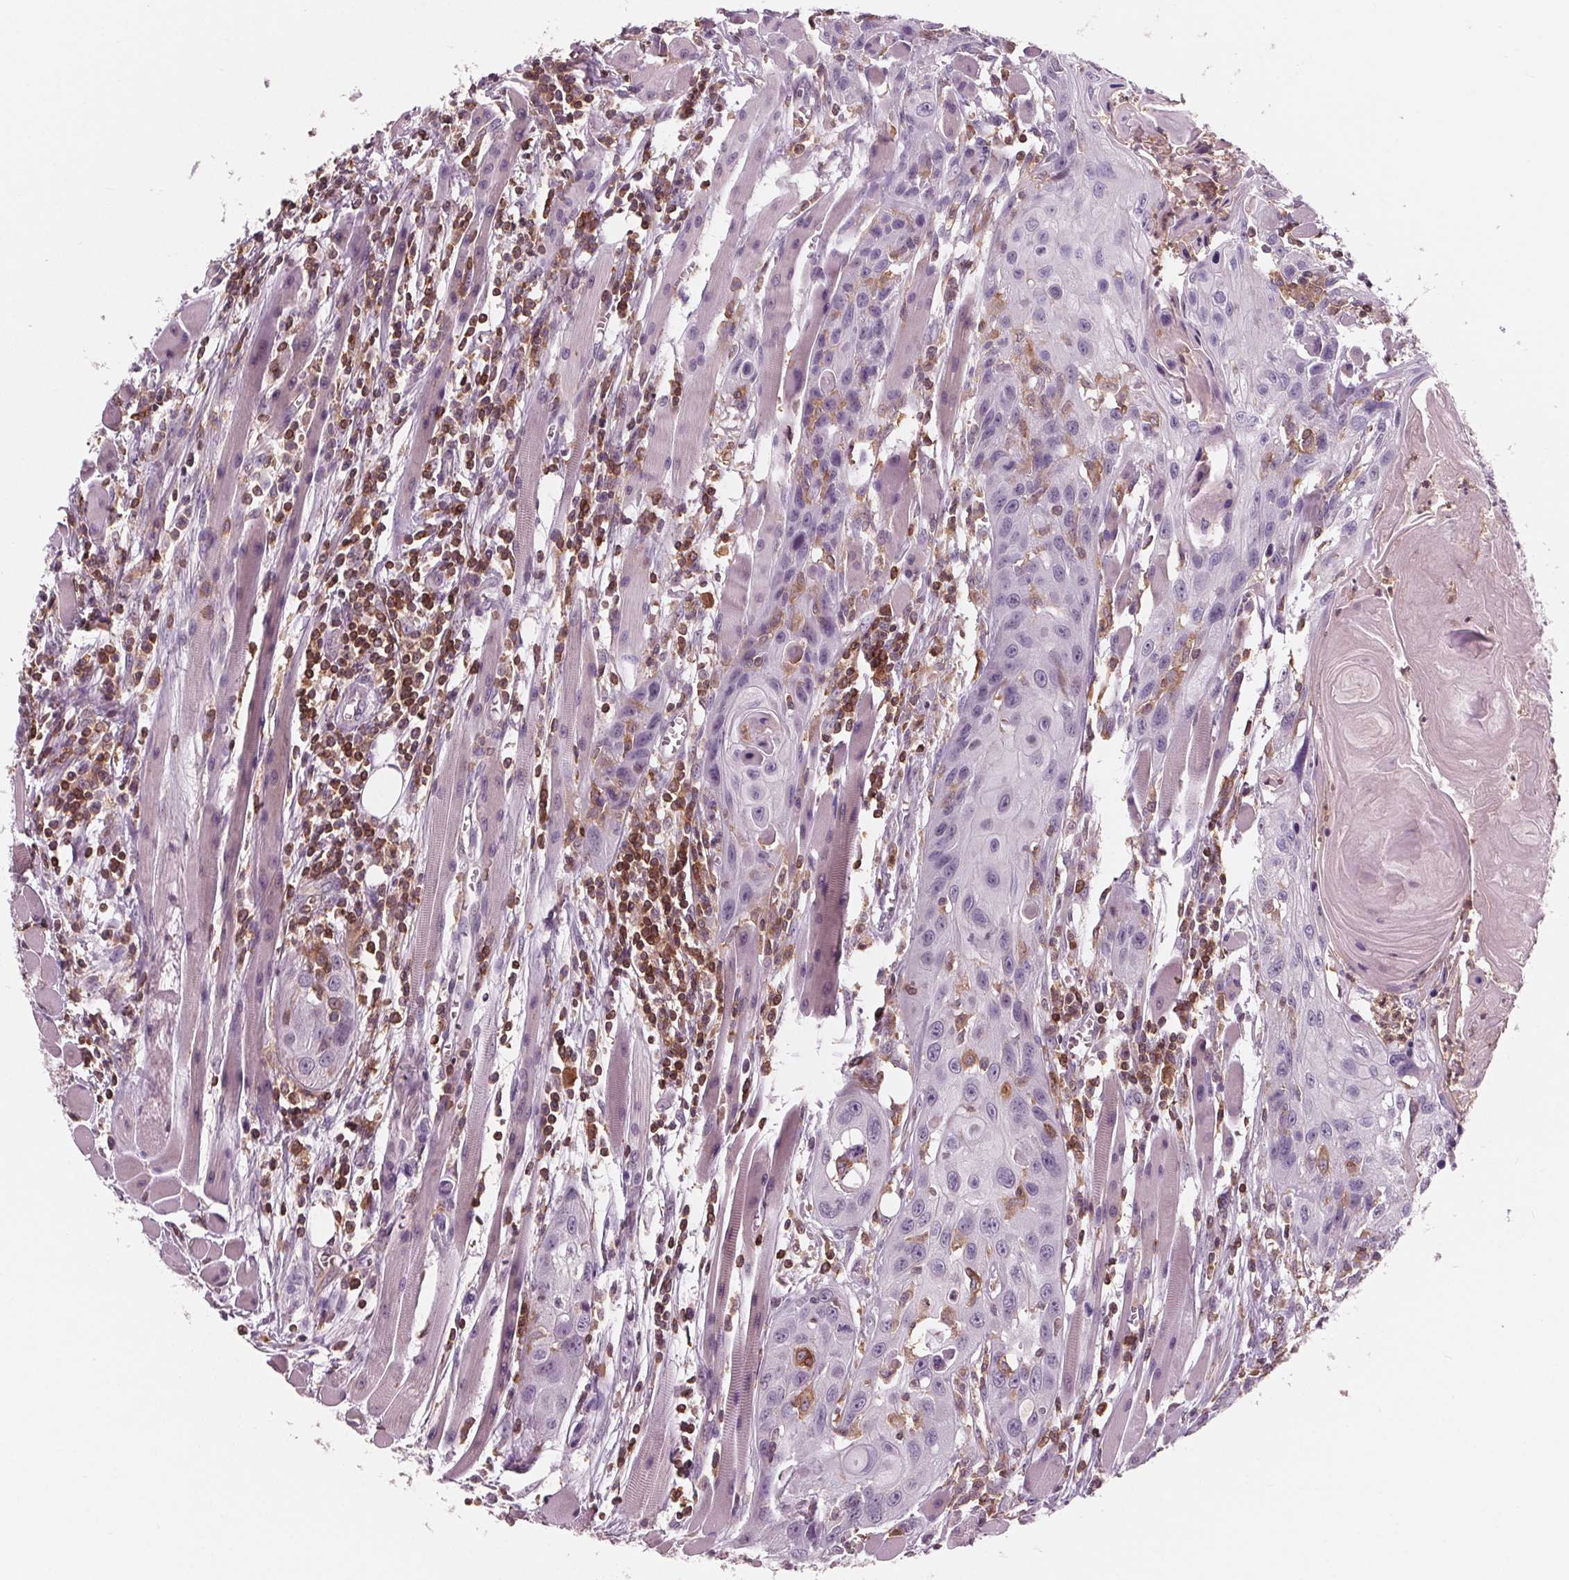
{"staining": {"intensity": "negative", "quantity": "none", "location": "none"}, "tissue": "head and neck cancer", "cell_type": "Tumor cells", "image_type": "cancer", "snomed": [{"axis": "morphology", "description": "Squamous cell carcinoma, NOS"}, {"axis": "topography", "description": "Oral tissue"}, {"axis": "topography", "description": "Head-Neck"}], "caption": "This is a photomicrograph of immunohistochemistry staining of head and neck cancer, which shows no expression in tumor cells.", "gene": "ARHGAP25", "patient": {"sex": "male", "age": 58}}